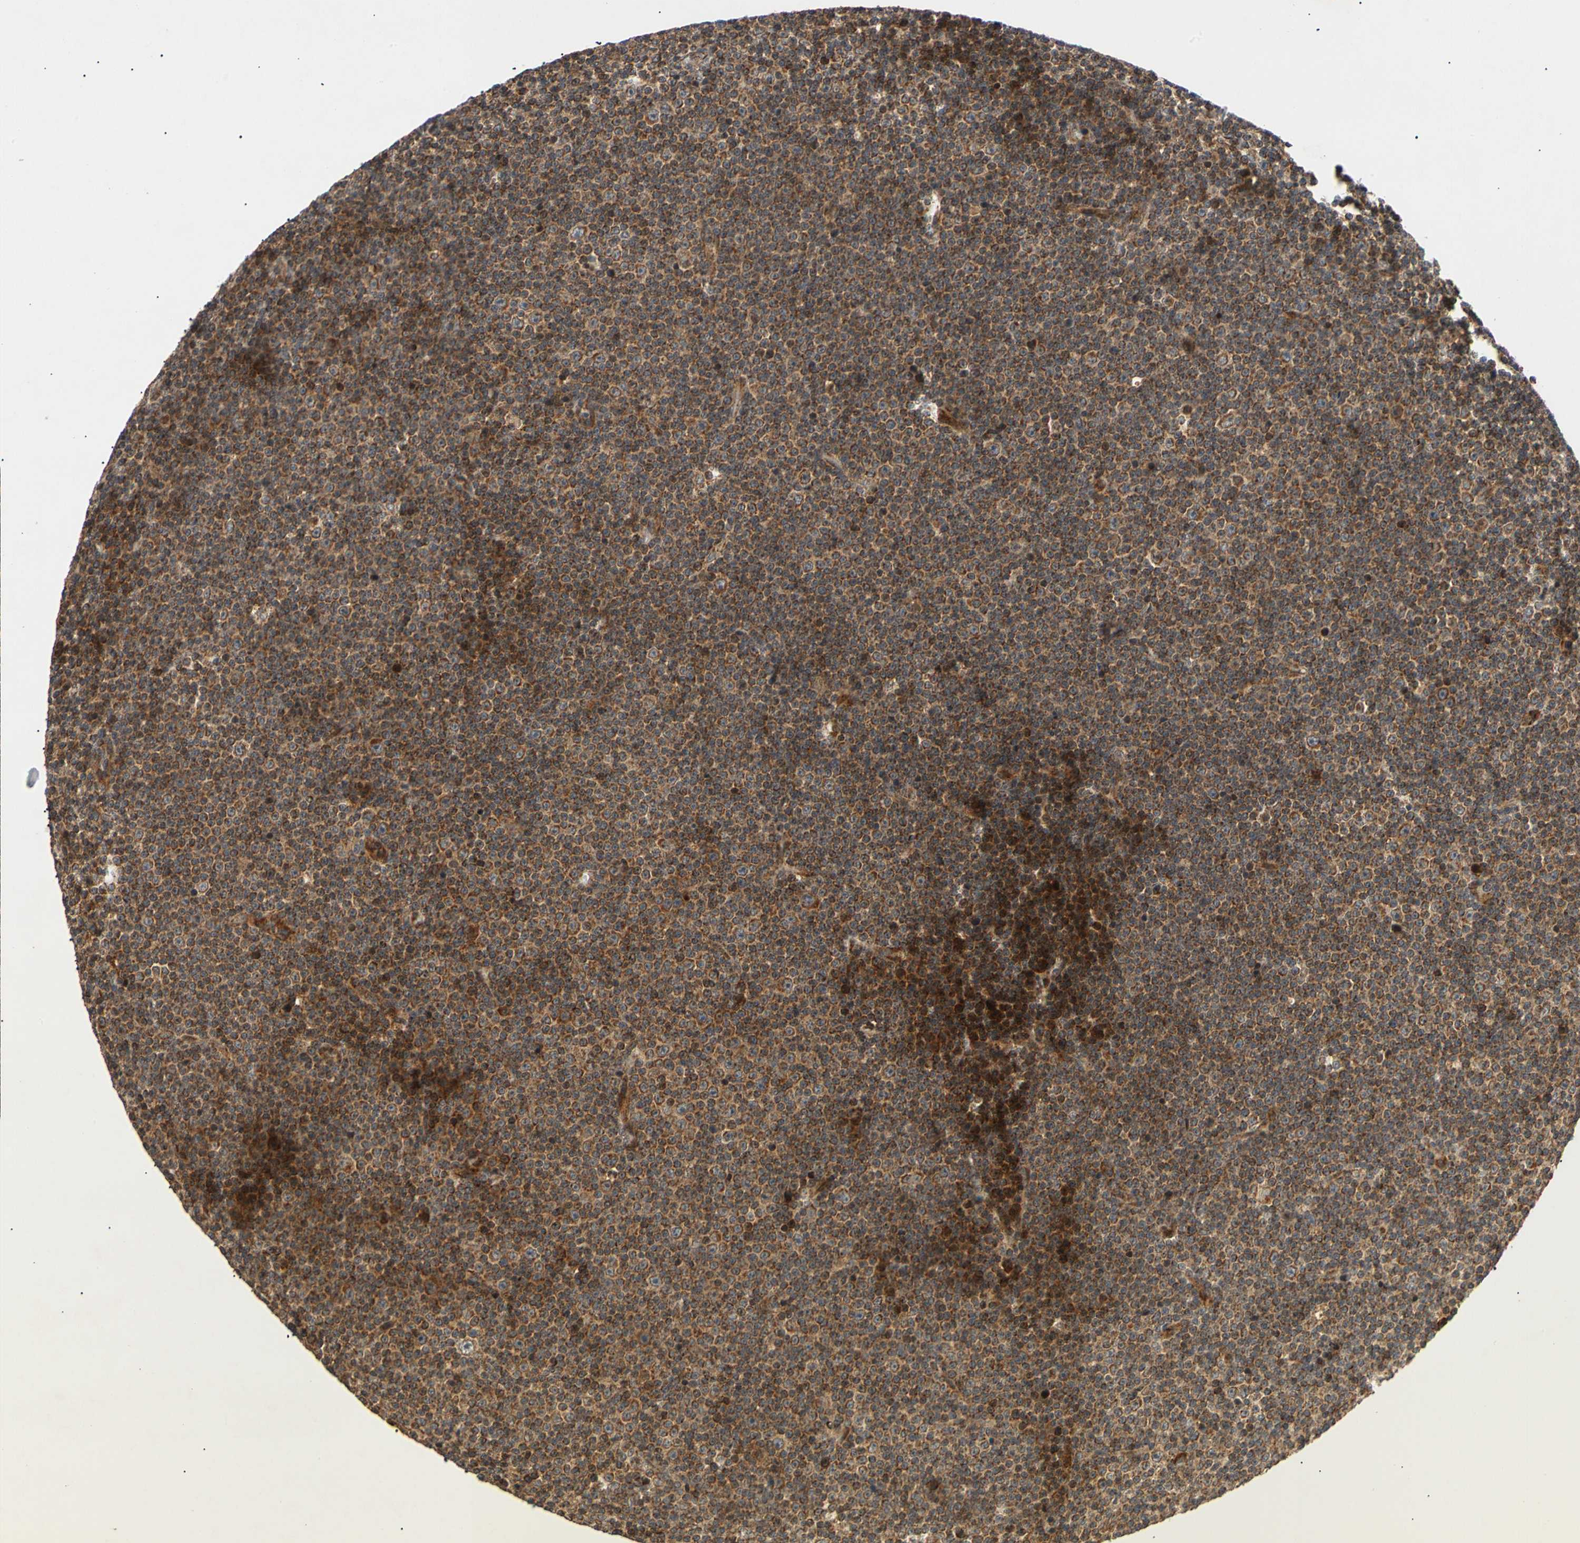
{"staining": {"intensity": "strong", "quantity": ">75%", "location": "cytoplasmic/membranous"}, "tissue": "lymphoma", "cell_type": "Tumor cells", "image_type": "cancer", "snomed": [{"axis": "morphology", "description": "Malignant lymphoma, non-Hodgkin's type, Low grade"}, {"axis": "topography", "description": "Lymph node"}], "caption": "The immunohistochemical stain shows strong cytoplasmic/membranous staining in tumor cells of lymphoma tissue.", "gene": "MRPS22", "patient": {"sex": "female", "age": 67}}